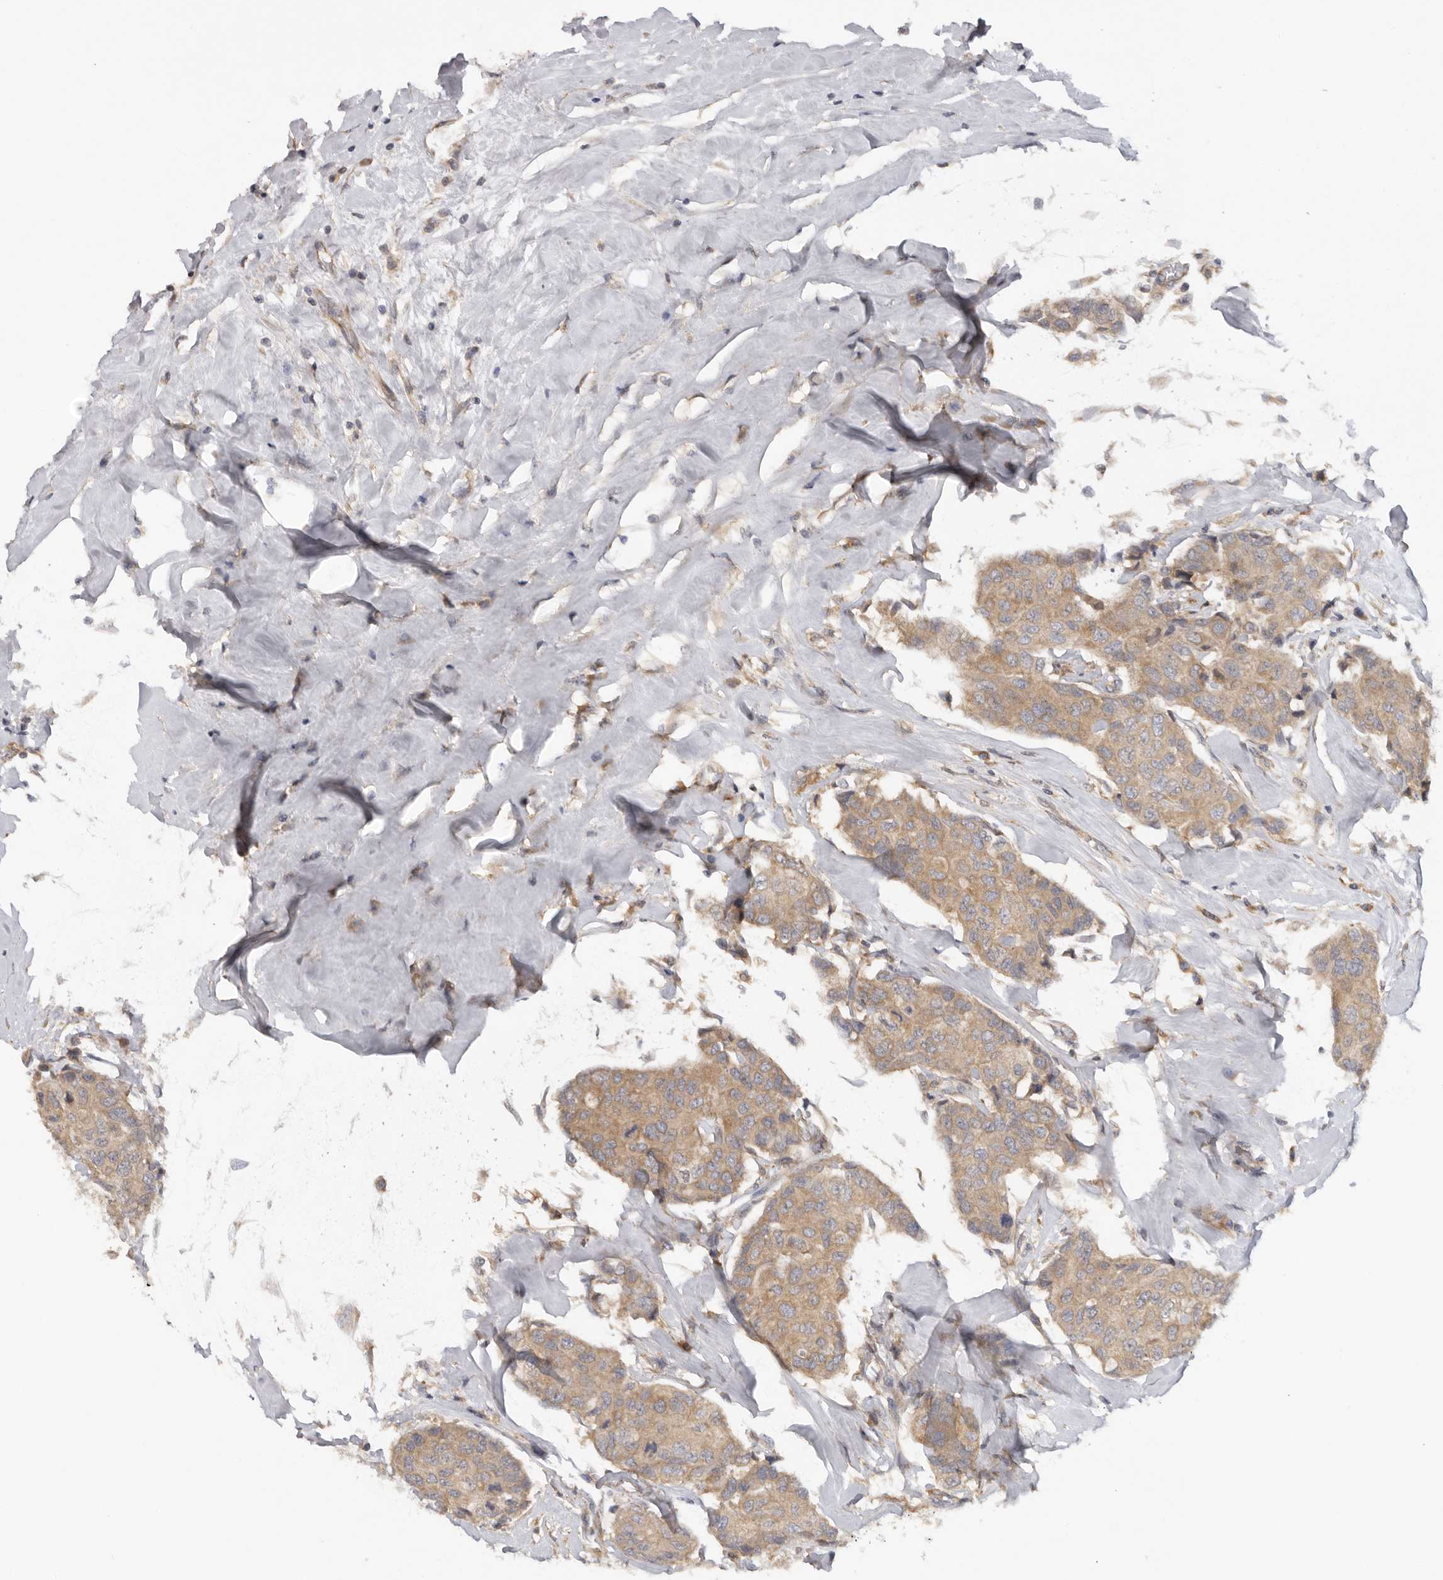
{"staining": {"intensity": "moderate", "quantity": ">75%", "location": "cytoplasmic/membranous"}, "tissue": "breast cancer", "cell_type": "Tumor cells", "image_type": "cancer", "snomed": [{"axis": "morphology", "description": "Duct carcinoma"}, {"axis": "topography", "description": "Breast"}], "caption": "Immunohistochemical staining of breast intraductal carcinoma exhibits medium levels of moderate cytoplasmic/membranous protein expression in approximately >75% of tumor cells.", "gene": "PPP1R42", "patient": {"sex": "female", "age": 80}}